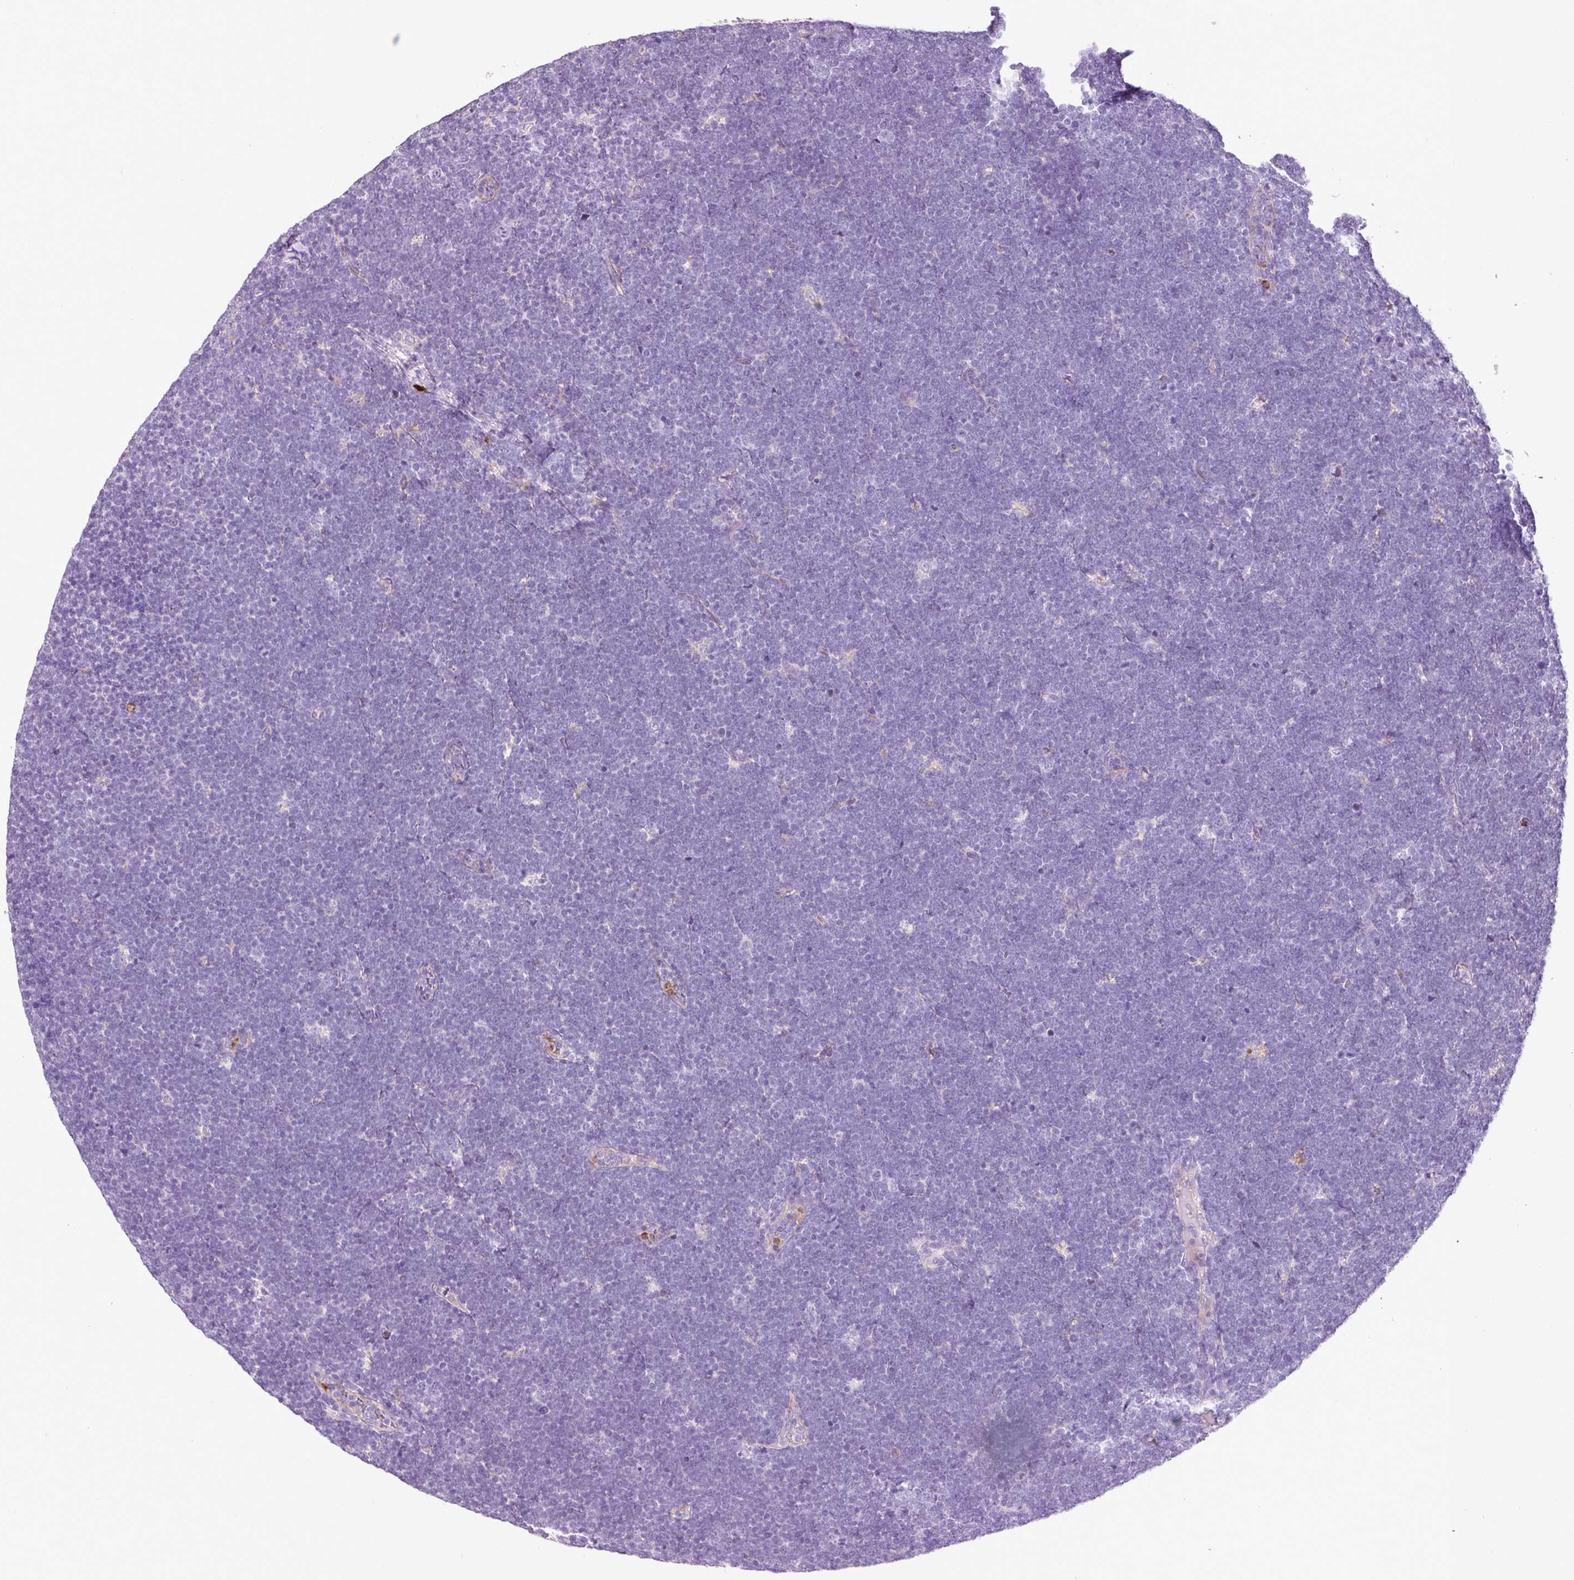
{"staining": {"intensity": "negative", "quantity": "none", "location": "none"}, "tissue": "lymphoma", "cell_type": "Tumor cells", "image_type": "cancer", "snomed": [{"axis": "morphology", "description": "Malignant lymphoma, non-Hodgkin's type, High grade"}, {"axis": "topography", "description": "Lymph node"}], "caption": "Tumor cells are negative for protein expression in human malignant lymphoma, non-Hodgkin's type (high-grade).", "gene": "TMC8", "patient": {"sex": "male", "age": 13}}